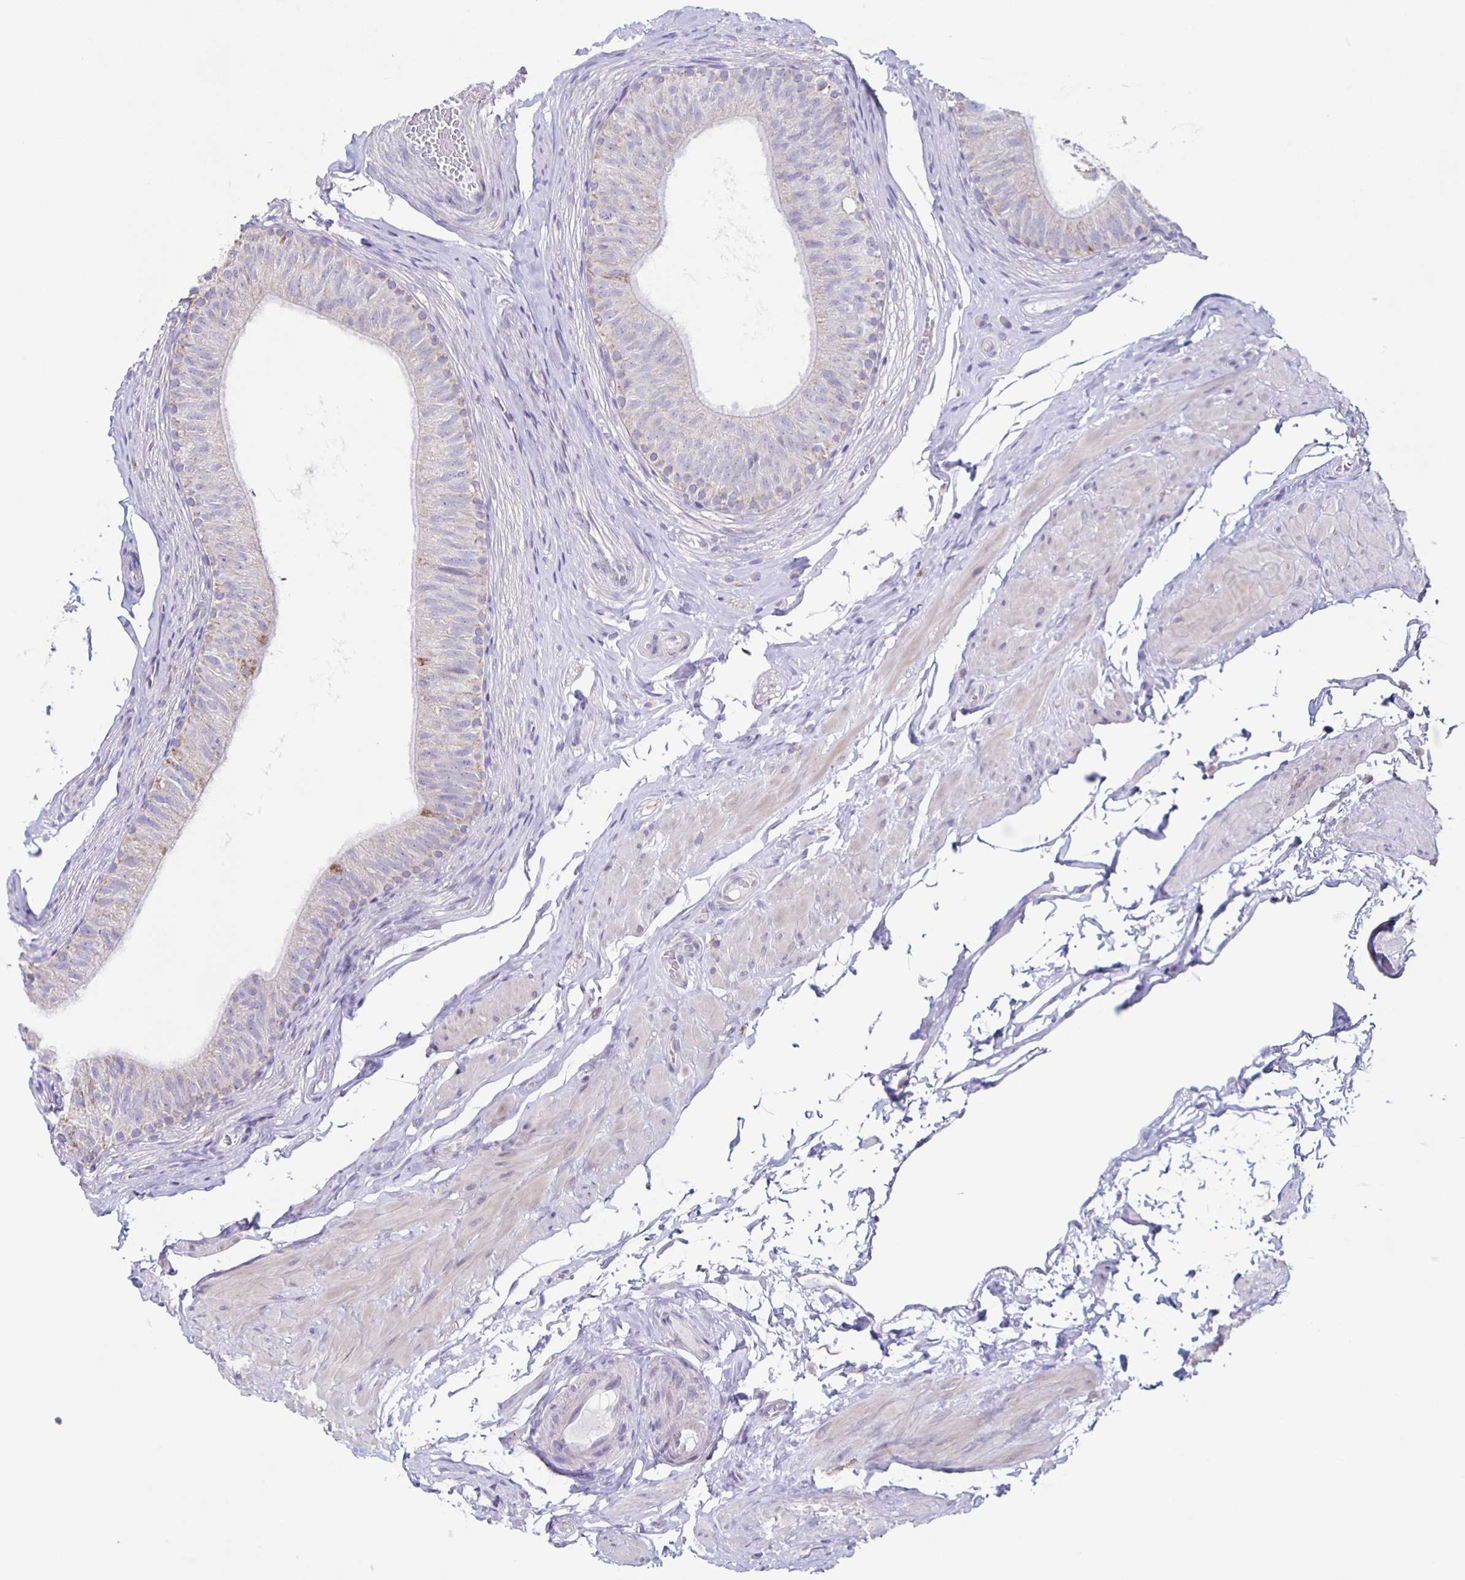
{"staining": {"intensity": "weak", "quantity": "<25%", "location": "cytoplasmic/membranous"}, "tissue": "epididymis", "cell_type": "Glandular cells", "image_type": "normal", "snomed": [{"axis": "morphology", "description": "Normal tissue, NOS"}, {"axis": "topography", "description": "Epididymis, spermatic cord, NOS"}, {"axis": "topography", "description": "Epididymis"}, {"axis": "topography", "description": "Peripheral nerve tissue"}], "caption": "This is a image of IHC staining of normal epididymis, which shows no staining in glandular cells. (DAB immunohistochemistry visualized using brightfield microscopy, high magnification).", "gene": "TPPP", "patient": {"sex": "male", "age": 29}}